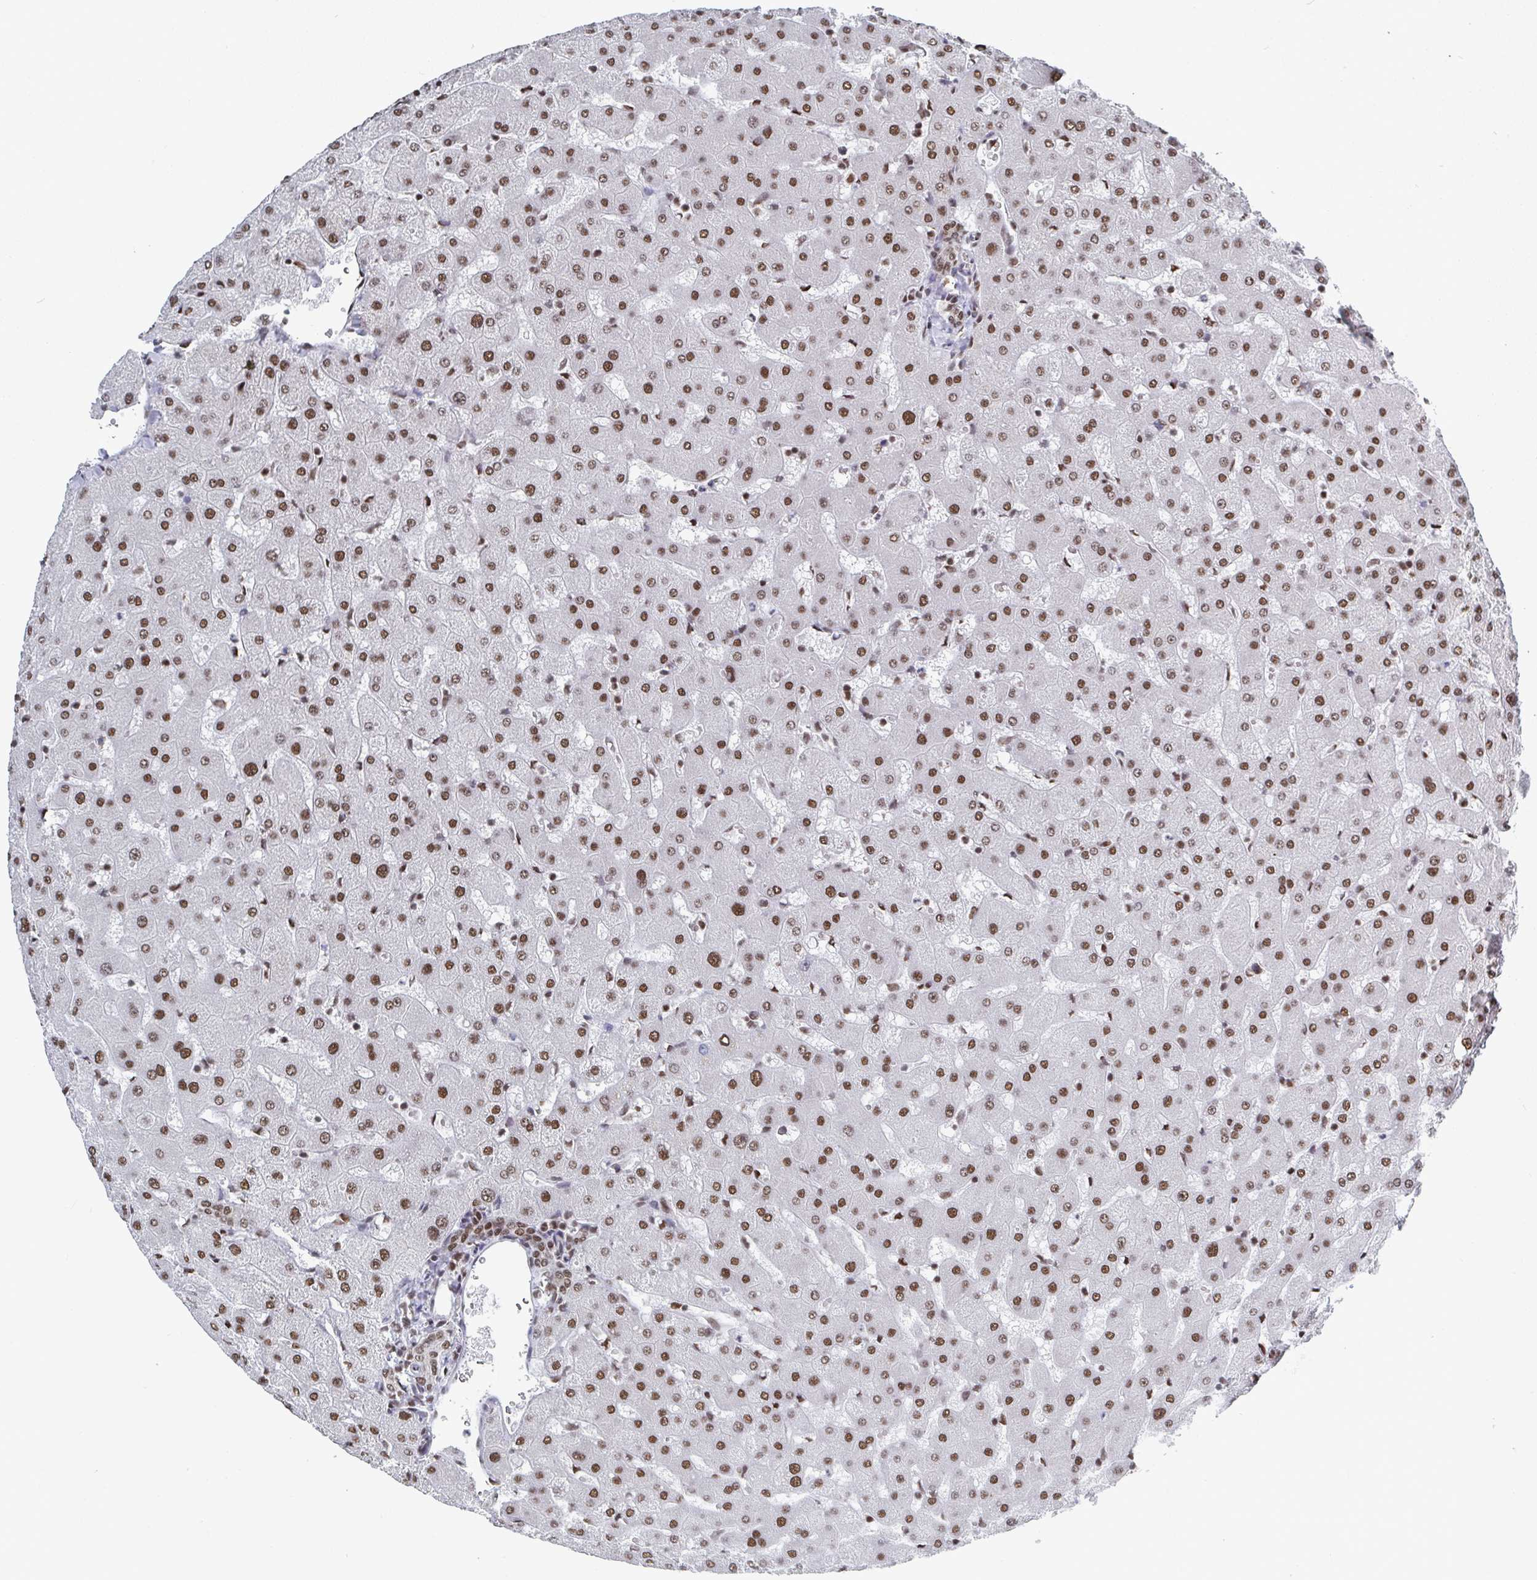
{"staining": {"intensity": "moderate", "quantity": ">75%", "location": "nuclear"}, "tissue": "liver", "cell_type": "Cholangiocytes", "image_type": "normal", "snomed": [{"axis": "morphology", "description": "Normal tissue, NOS"}, {"axis": "topography", "description": "Liver"}], "caption": "Liver stained with DAB immunohistochemistry shows medium levels of moderate nuclear staining in approximately >75% of cholangiocytes. (IHC, brightfield microscopy, high magnification).", "gene": "GAR1", "patient": {"sex": "female", "age": 63}}